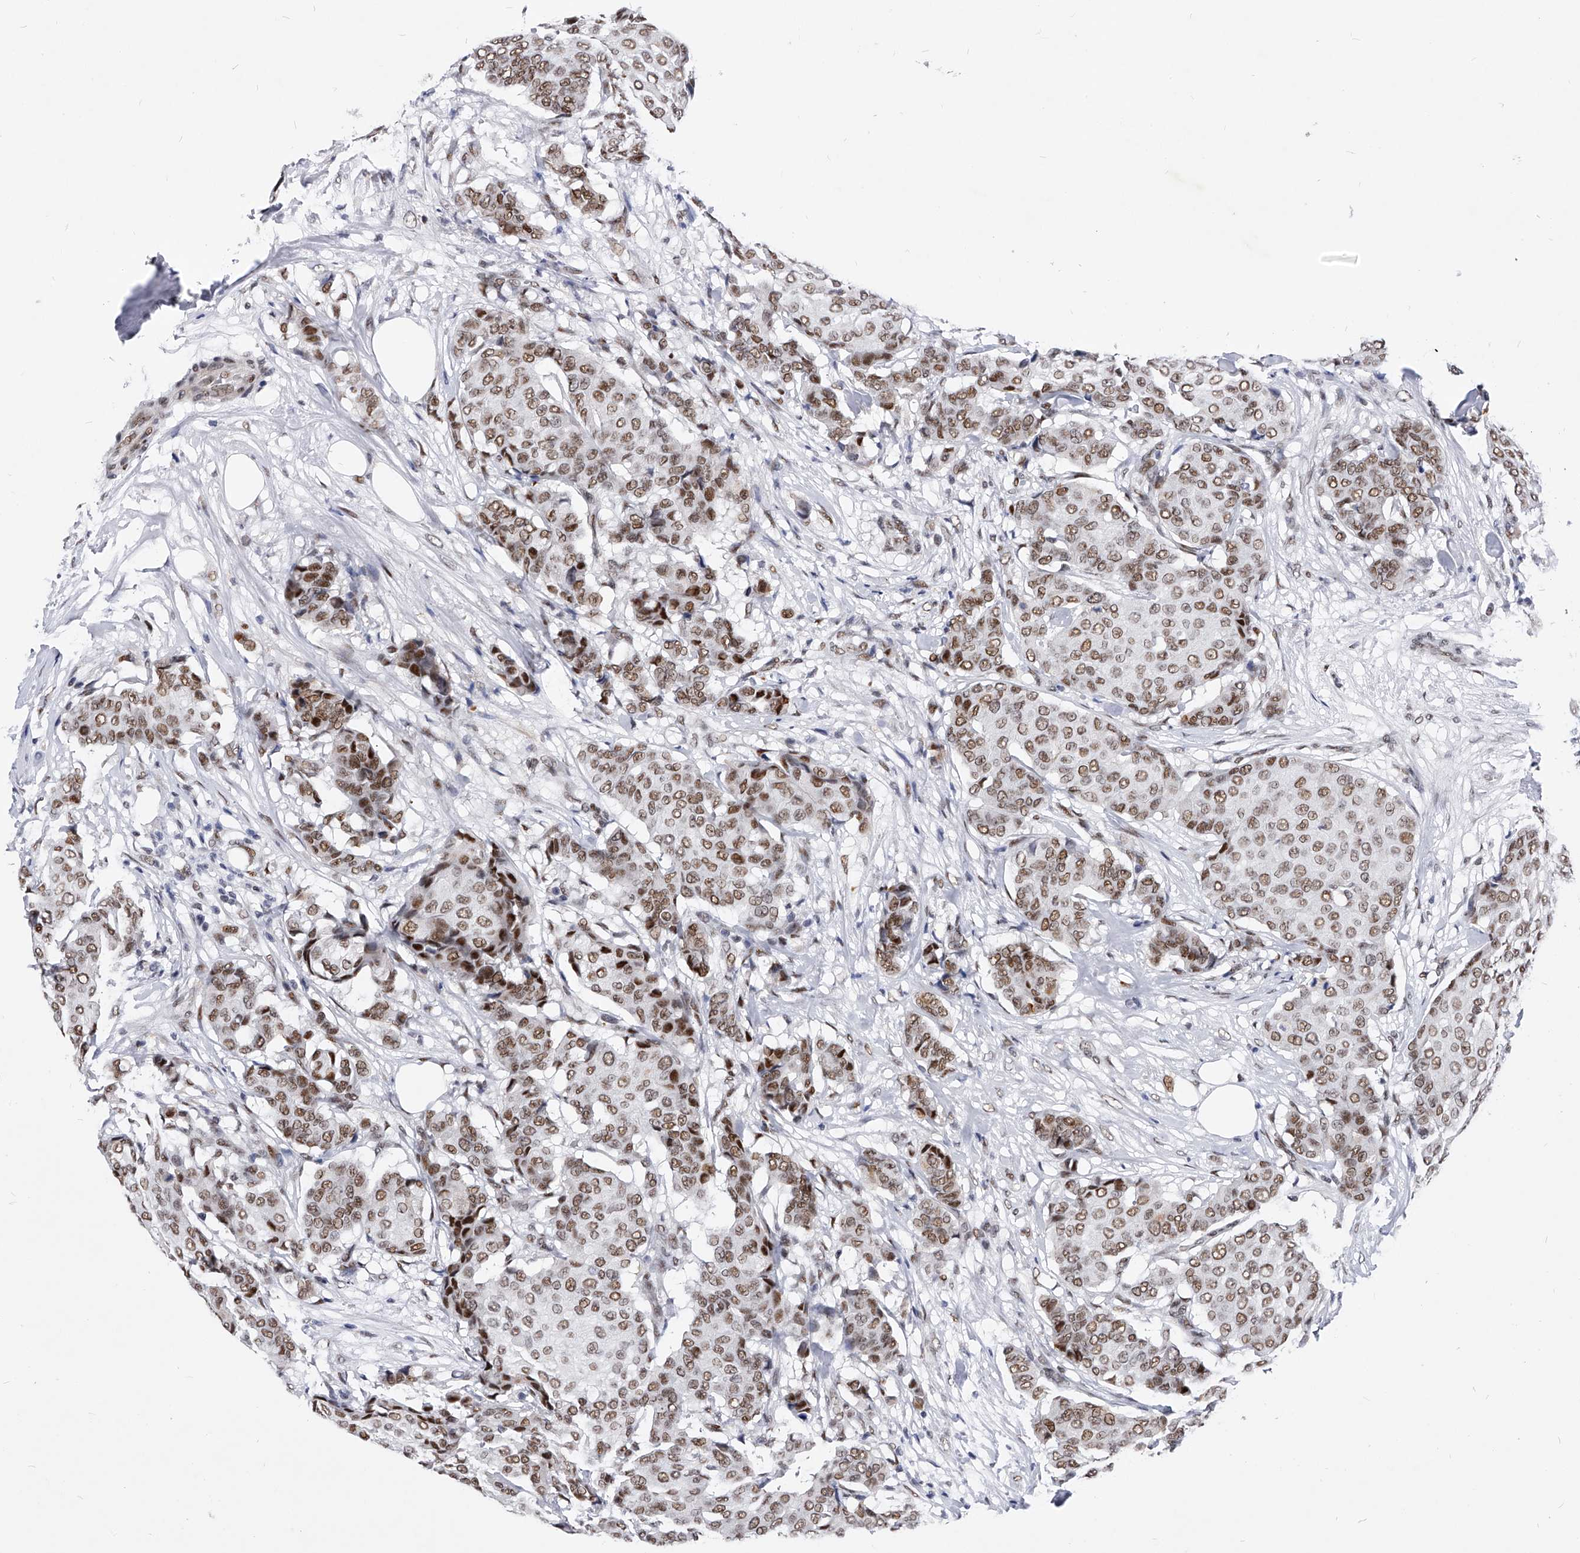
{"staining": {"intensity": "moderate", "quantity": ">75%", "location": "nuclear"}, "tissue": "breast cancer", "cell_type": "Tumor cells", "image_type": "cancer", "snomed": [{"axis": "morphology", "description": "Duct carcinoma"}, {"axis": "topography", "description": "Breast"}], "caption": "Tumor cells exhibit moderate nuclear positivity in about >75% of cells in breast cancer (infiltrating ductal carcinoma). The staining is performed using DAB brown chromogen to label protein expression. The nuclei are counter-stained blue using hematoxylin.", "gene": "TESK2", "patient": {"sex": "female", "age": 75}}